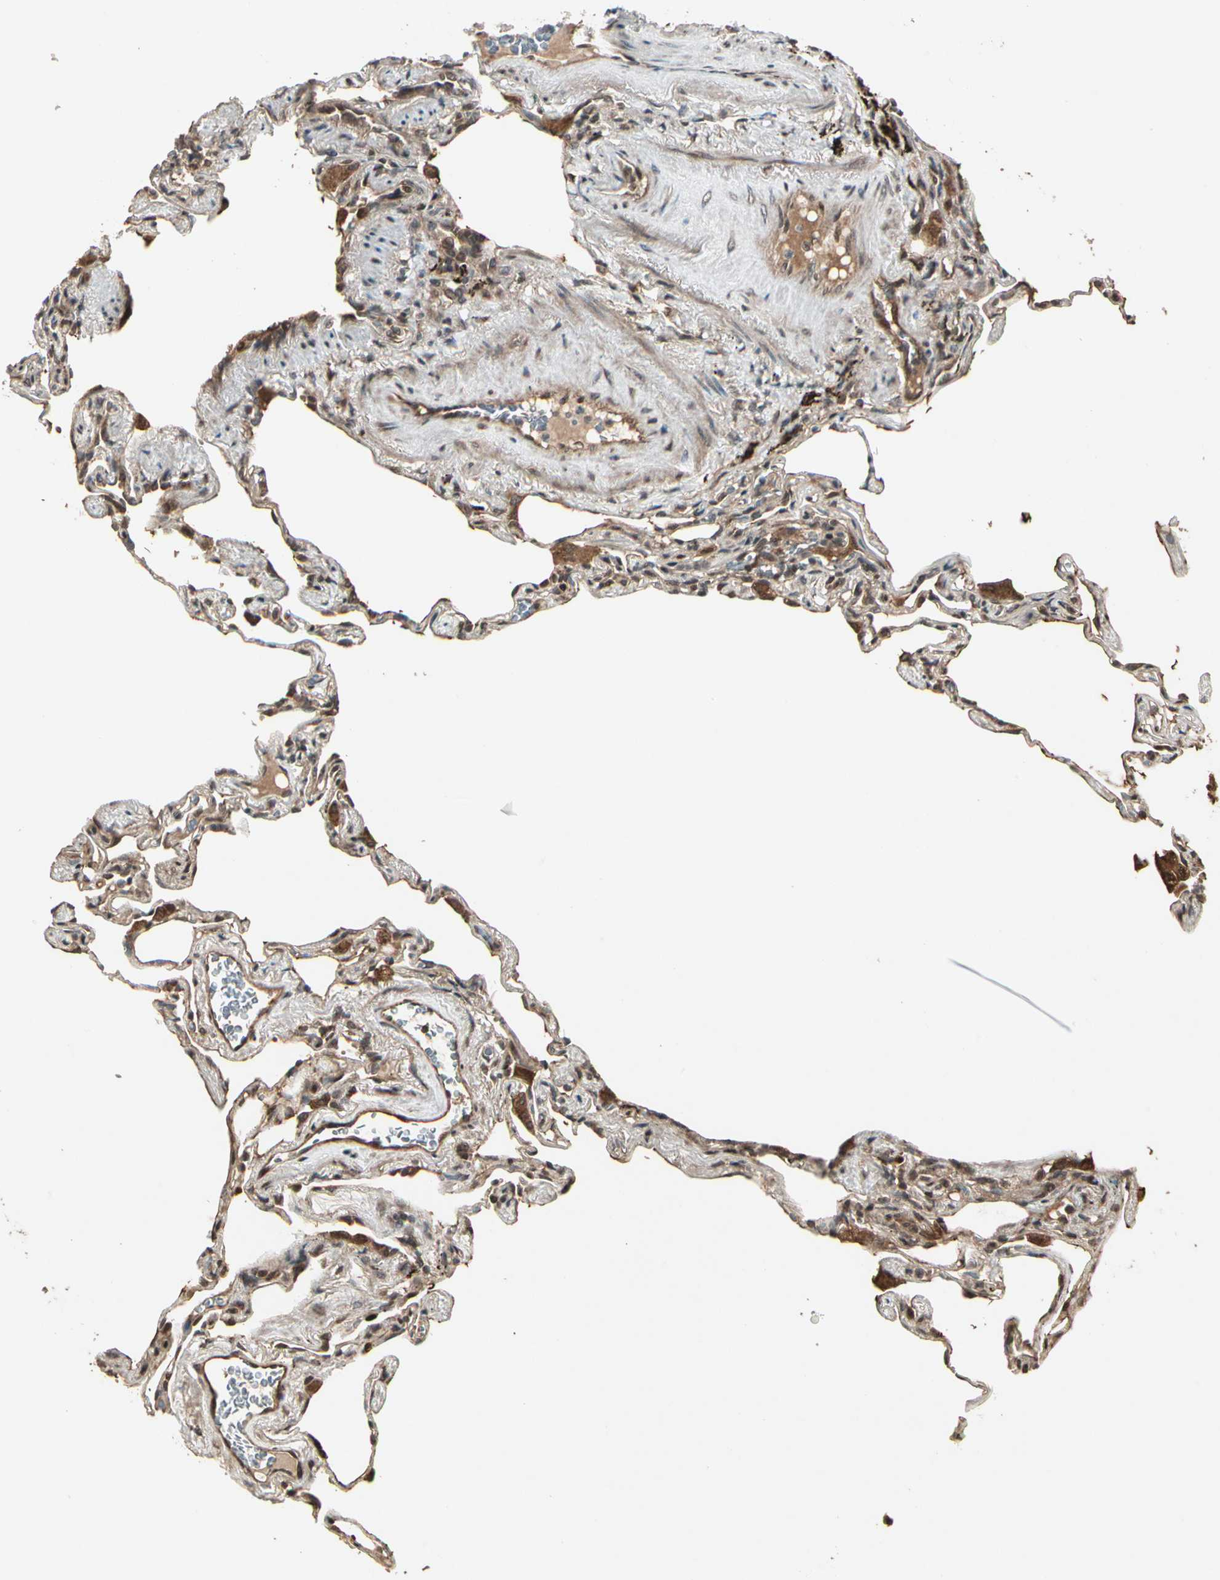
{"staining": {"intensity": "weak", "quantity": "25%-75%", "location": "cytoplasmic/membranous"}, "tissue": "lung", "cell_type": "Alveolar cells", "image_type": "normal", "snomed": [{"axis": "morphology", "description": "Normal tissue, NOS"}, {"axis": "morphology", "description": "Inflammation, NOS"}, {"axis": "topography", "description": "Lung"}], "caption": "Immunohistochemical staining of normal lung exhibits weak cytoplasmic/membranous protein staining in about 25%-75% of alveolar cells. The staining is performed using DAB (3,3'-diaminobenzidine) brown chromogen to label protein expression. The nuclei are counter-stained blue using hematoxylin.", "gene": "GLUL", "patient": {"sex": "male", "age": 69}}